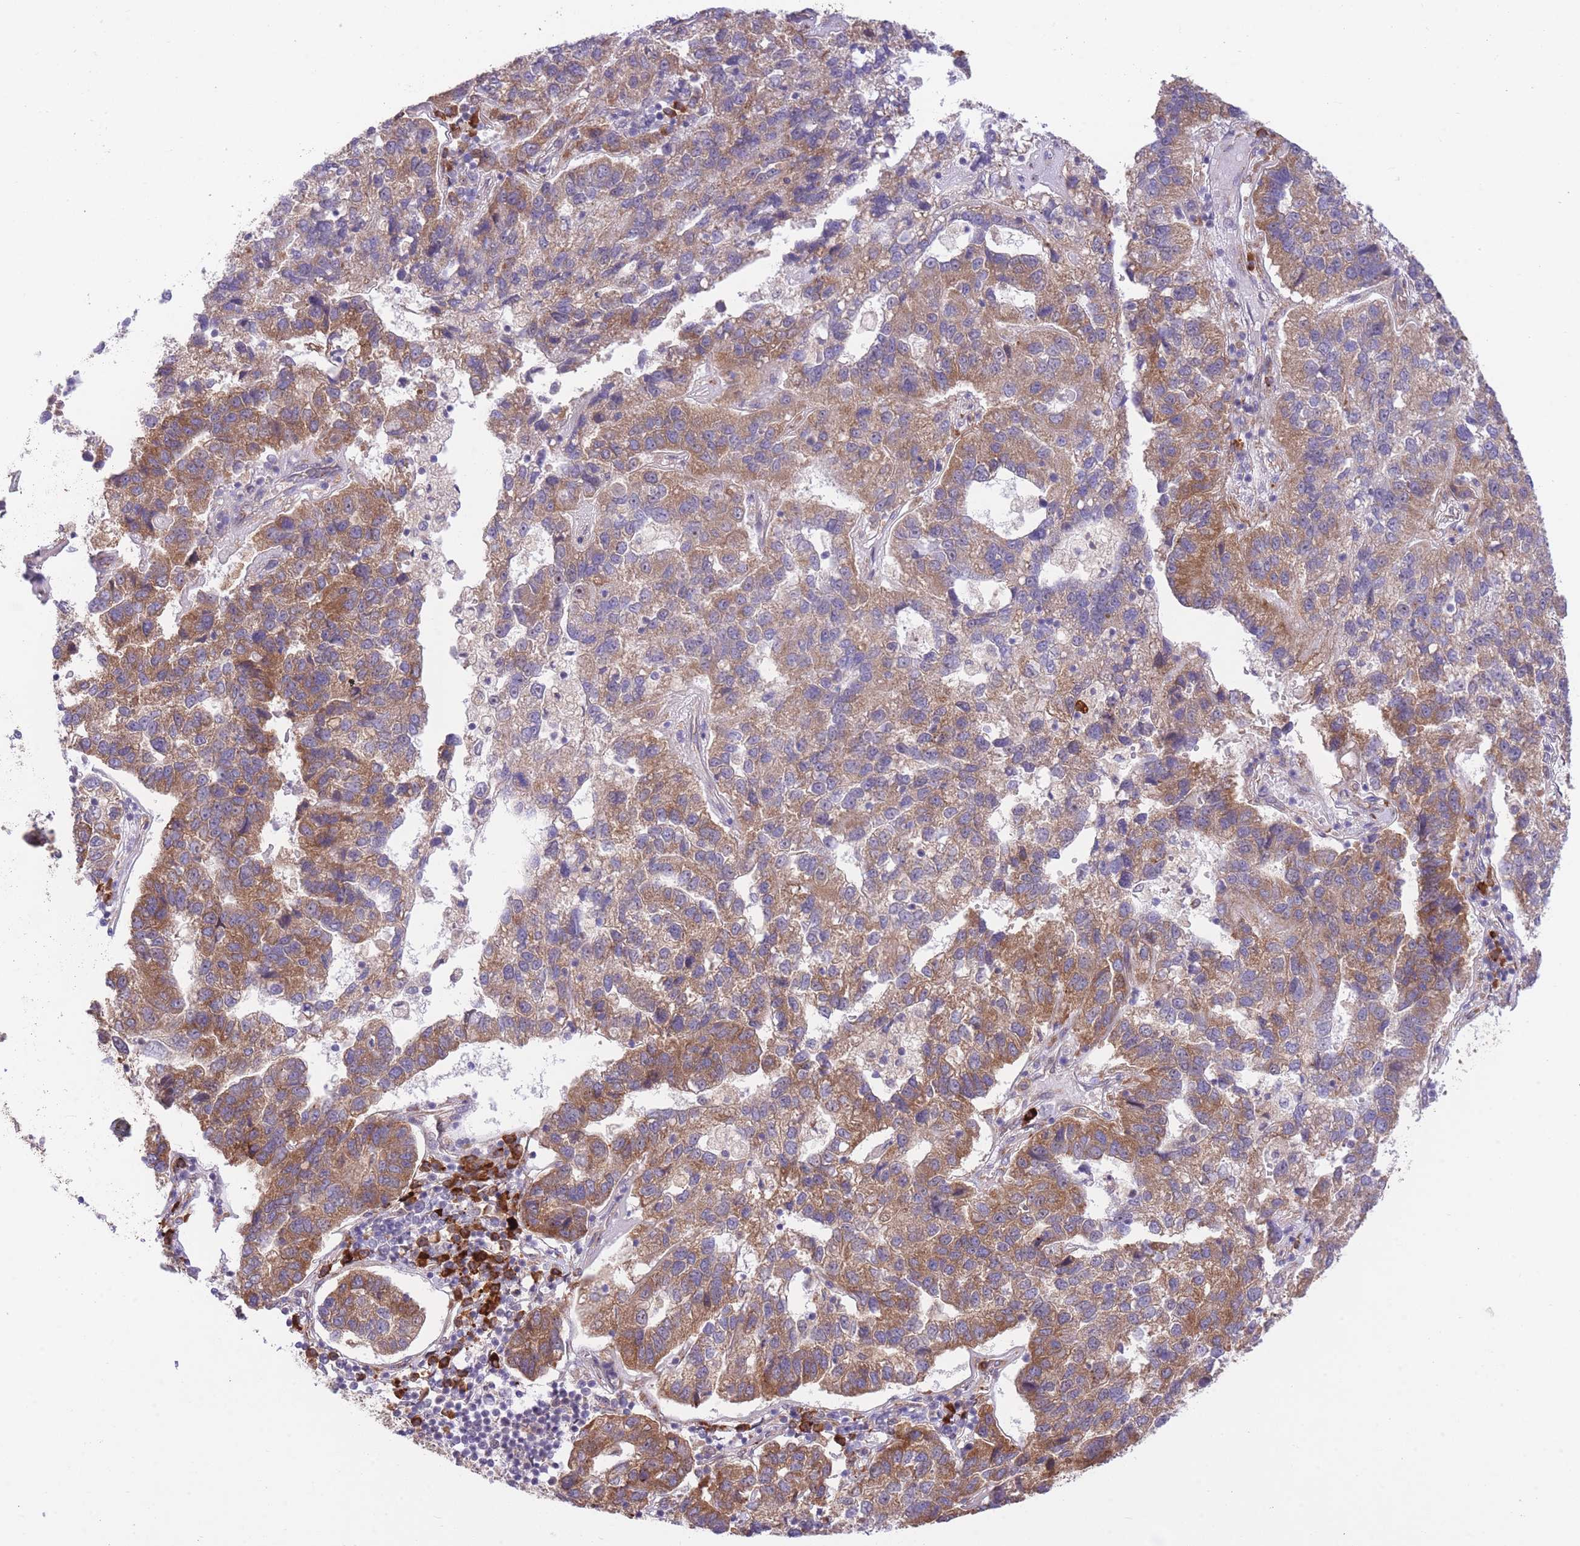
{"staining": {"intensity": "moderate", "quantity": ">75%", "location": "cytoplasmic/membranous"}, "tissue": "pancreatic cancer", "cell_type": "Tumor cells", "image_type": "cancer", "snomed": [{"axis": "morphology", "description": "Adenocarcinoma, NOS"}, {"axis": "topography", "description": "Pancreas"}], "caption": "Approximately >75% of tumor cells in human pancreatic cancer (adenocarcinoma) exhibit moderate cytoplasmic/membranous protein positivity as visualized by brown immunohistochemical staining.", "gene": "EXOSC8", "patient": {"sex": "female", "age": 61}}